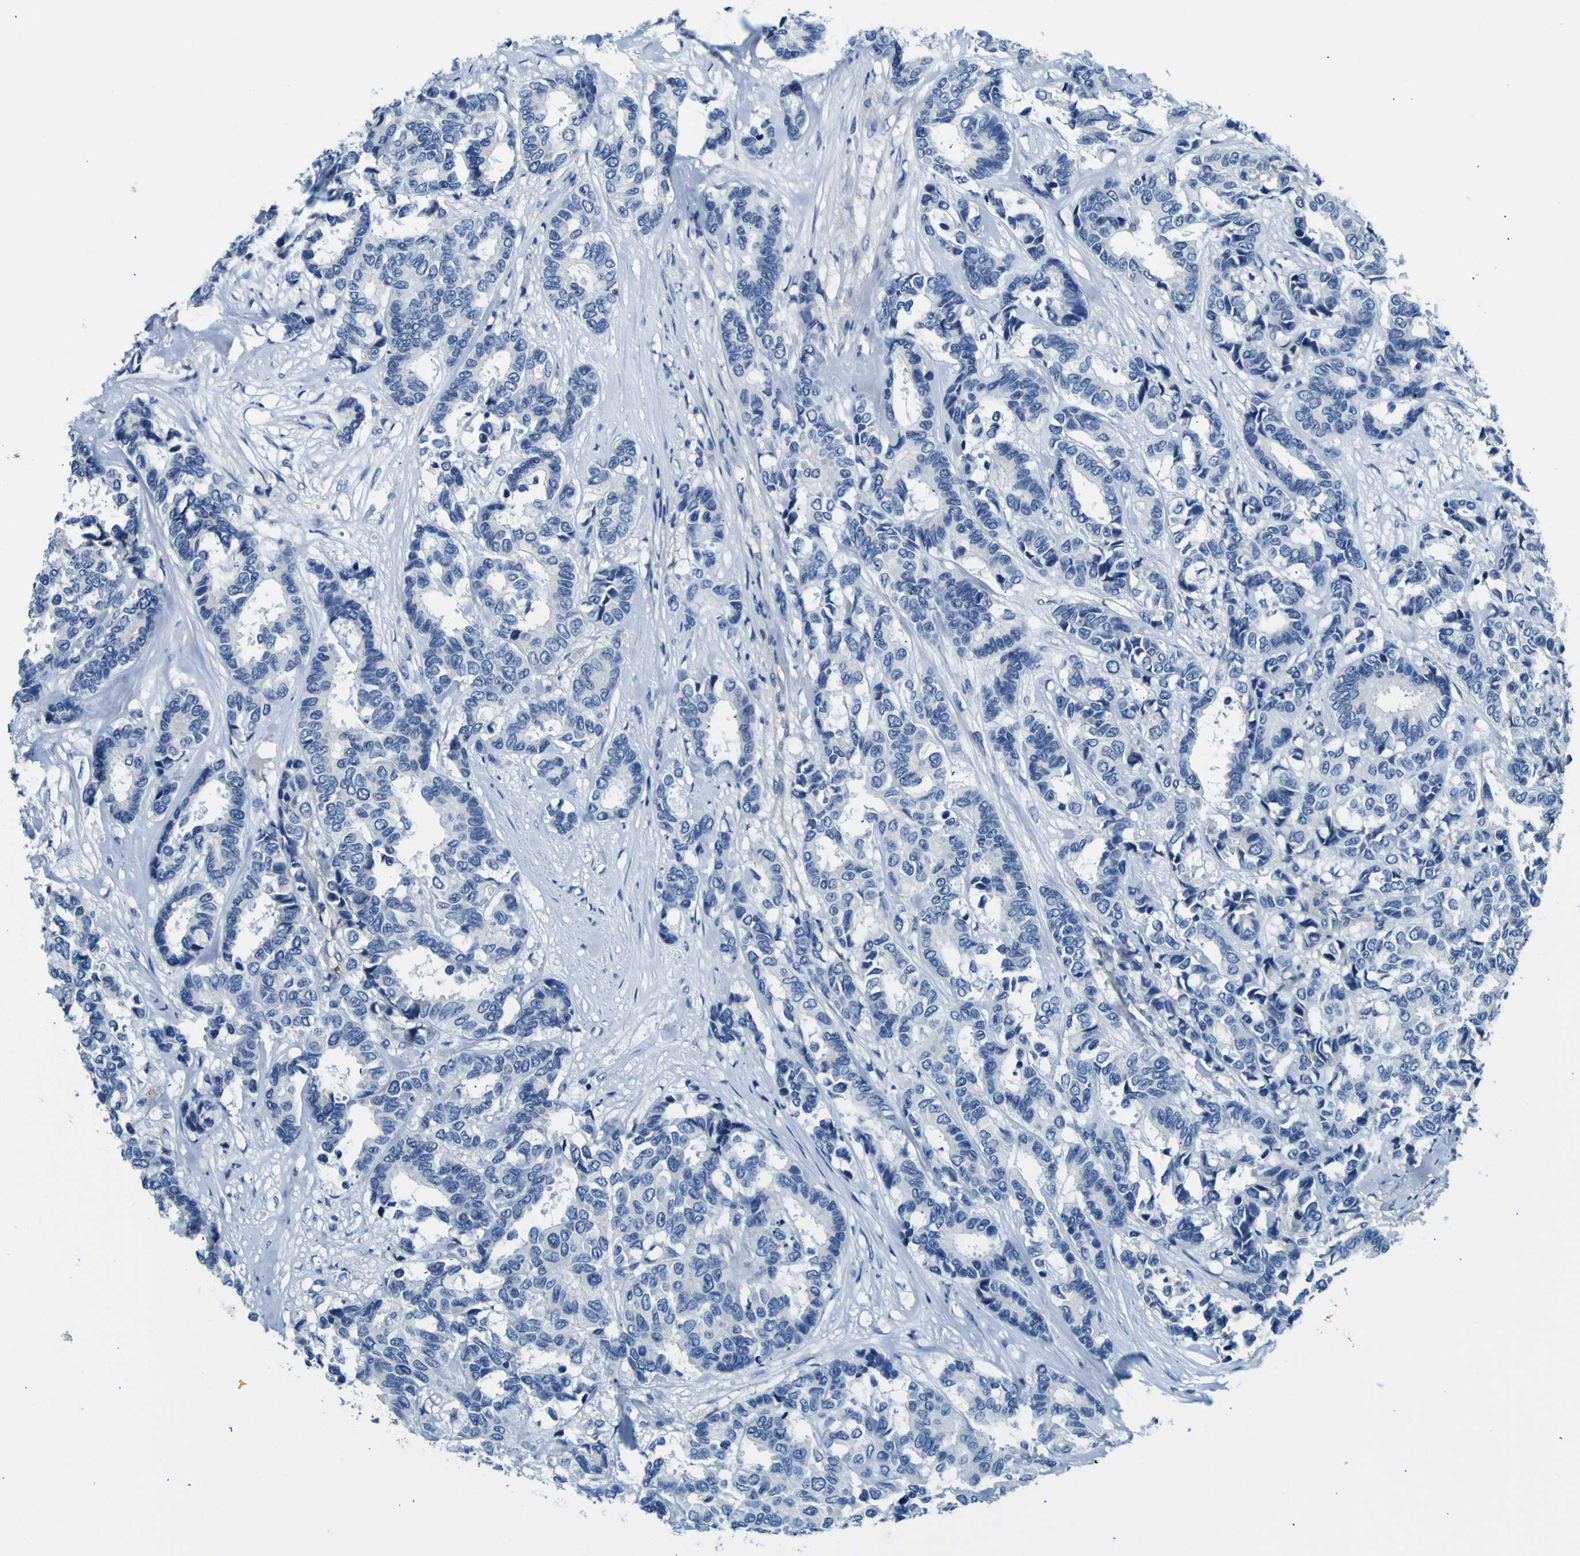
{"staining": {"intensity": "negative", "quantity": "none", "location": "none"}, "tissue": "breast cancer", "cell_type": "Tumor cells", "image_type": "cancer", "snomed": [{"axis": "morphology", "description": "Duct carcinoma"}, {"axis": "topography", "description": "Breast"}], "caption": "Tumor cells show no significant protein positivity in intraductal carcinoma (breast).", "gene": "ADGRA2", "patient": {"sex": "female", "age": 87}}